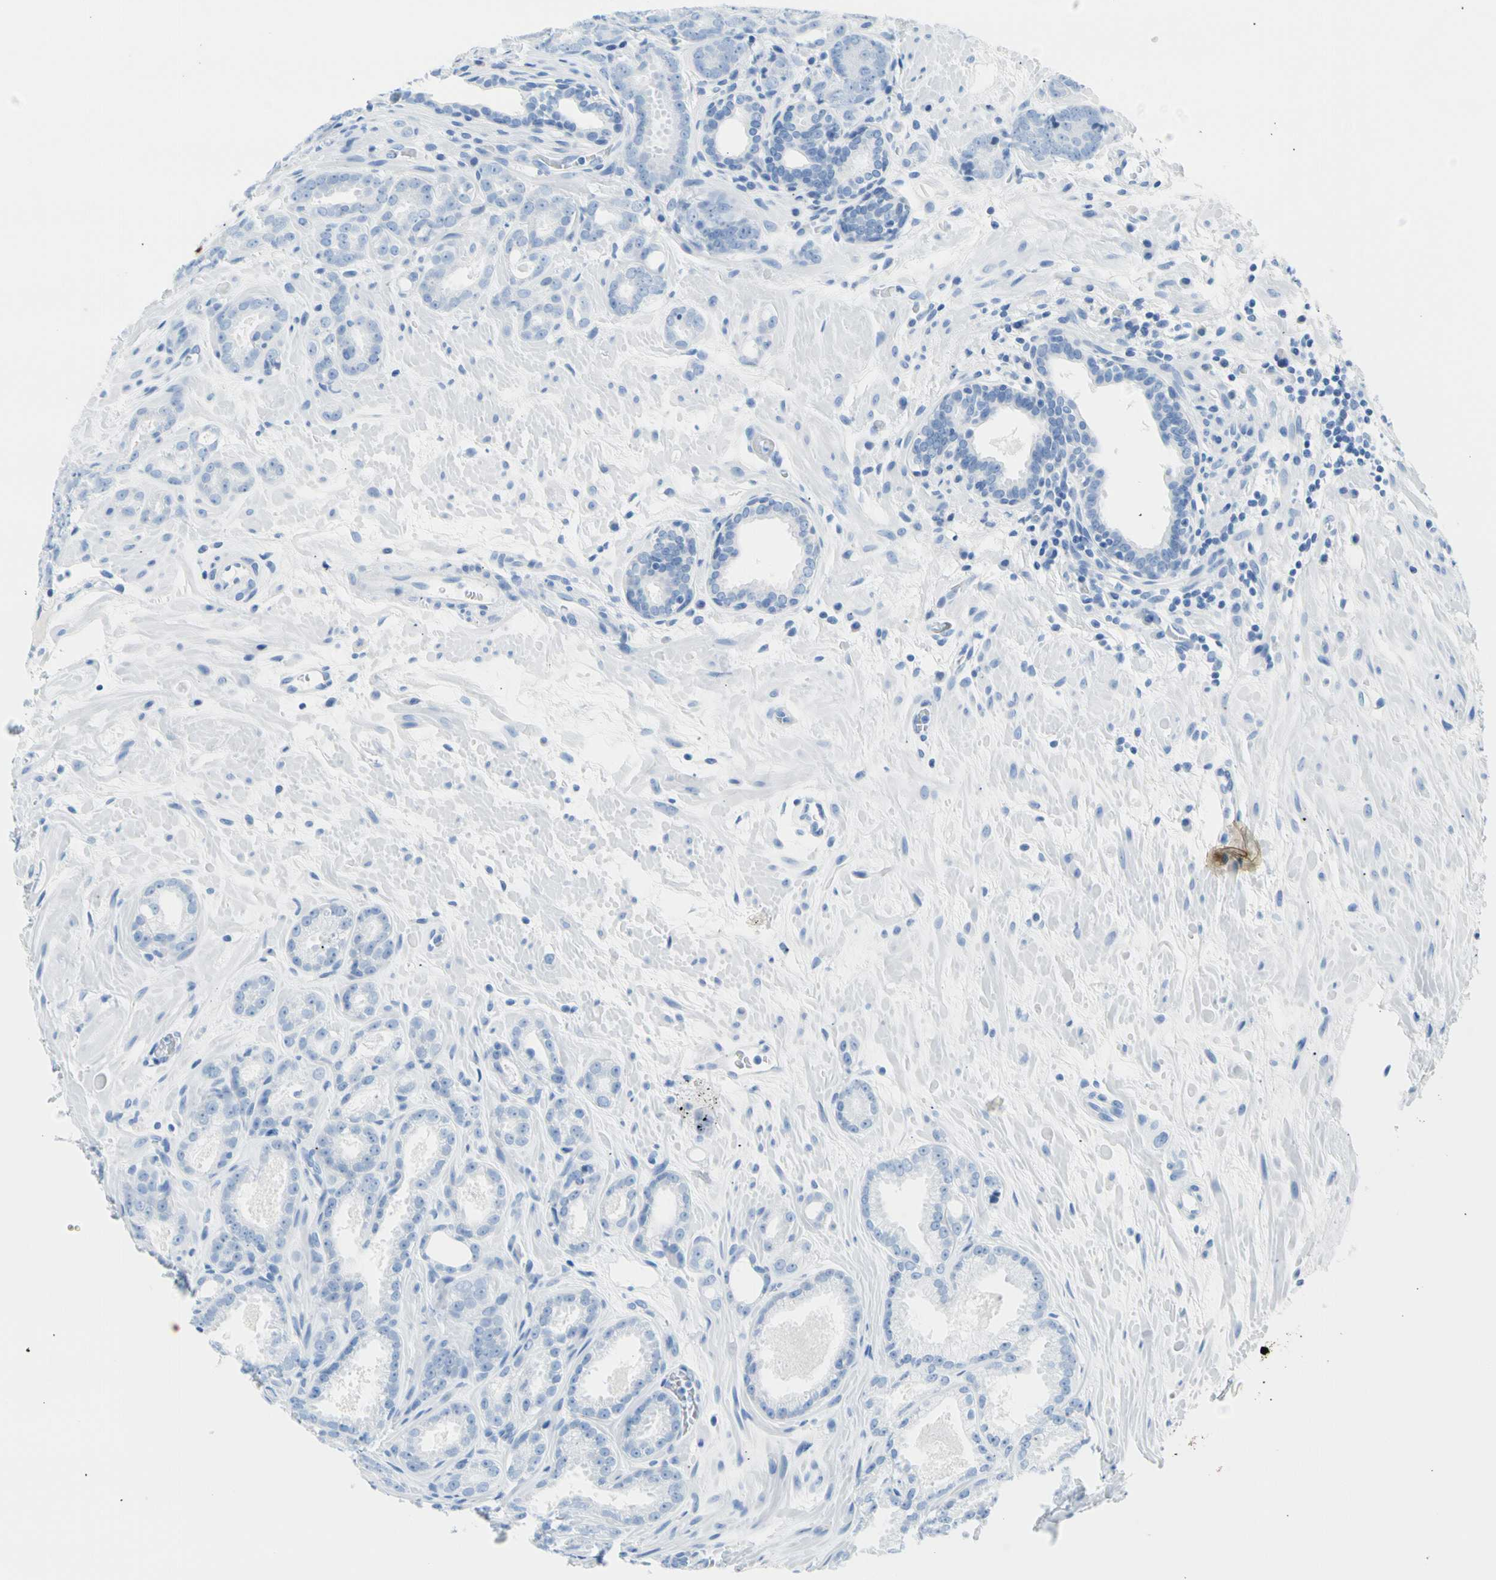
{"staining": {"intensity": "negative", "quantity": "none", "location": "none"}, "tissue": "prostate cancer", "cell_type": "Tumor cells", "image_type": "cancer", "snomed": [{"axis": "morphology", "description": "Adenocarcinoma, Low grade"}, {"axis": "topography", "description": "Prostate"}], "caption": "Tumor cells show no significant protein expression in prostate cancer.", "gene": "CEL", "patient": {"sex": "male", "age": 57}}